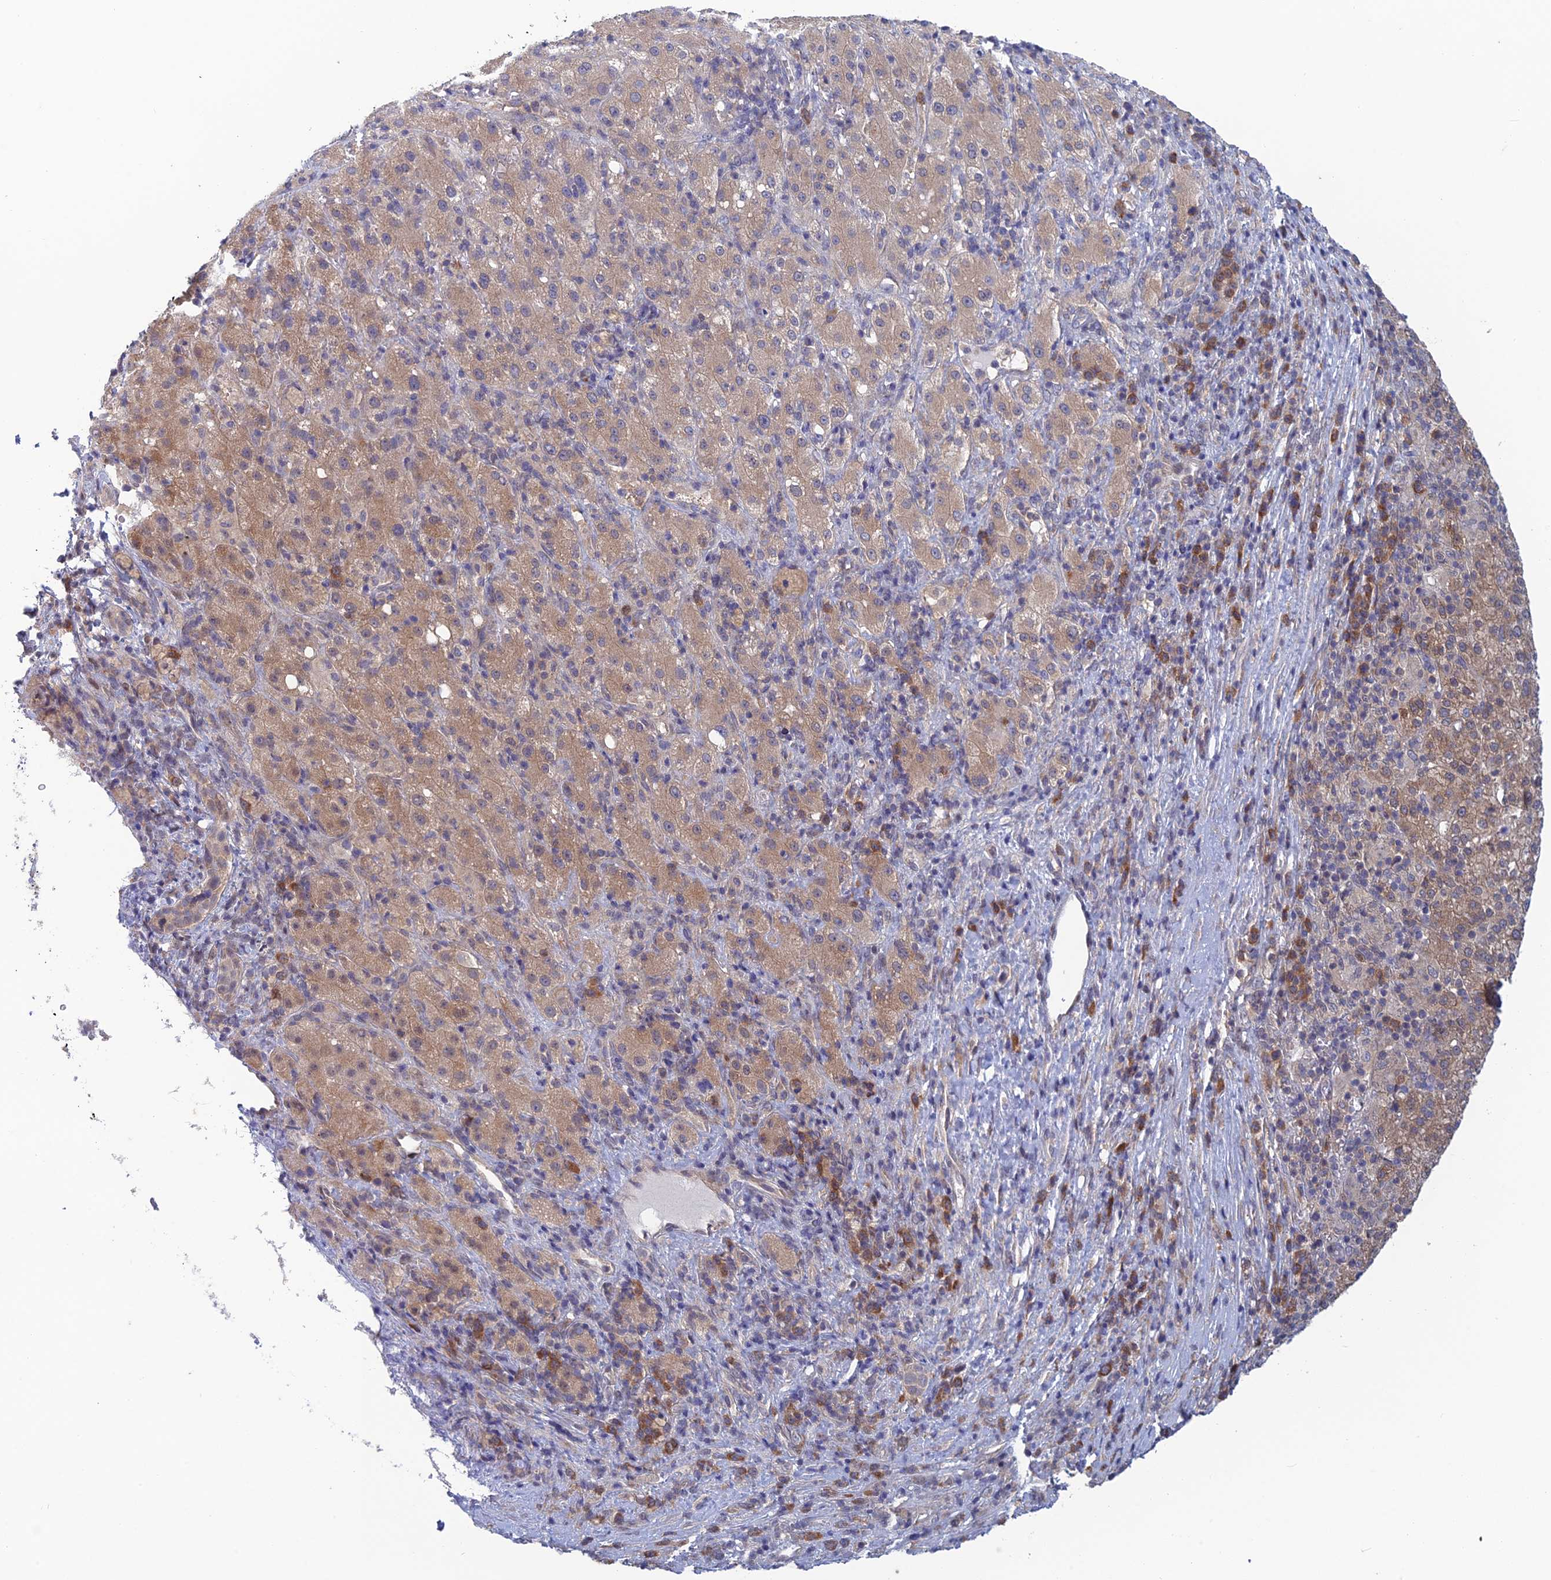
{"staining": {"intensity": "weak", "quantity": "25%-75%", "location": "cytoplasmic/membranous"}, "tissue": "liver cancer", "cell_type": "Tumor cells", "image_type": "cancer", "snomed": [{"axis": "morphology", "description": "Carcinoma, Hepatocellular, NOS"}, {"axis": "topography", "description": "Liver"}], "caption": "Protein staining of liver cancer tissue shows weak cytoplasmic/membranous staining in approximately 25%-75% of tumor cells. (Brightfield microscopy of DAB IHC at high magnification).", "gene": "SRA1", "patient": {"sex": "female", "age": 58}}